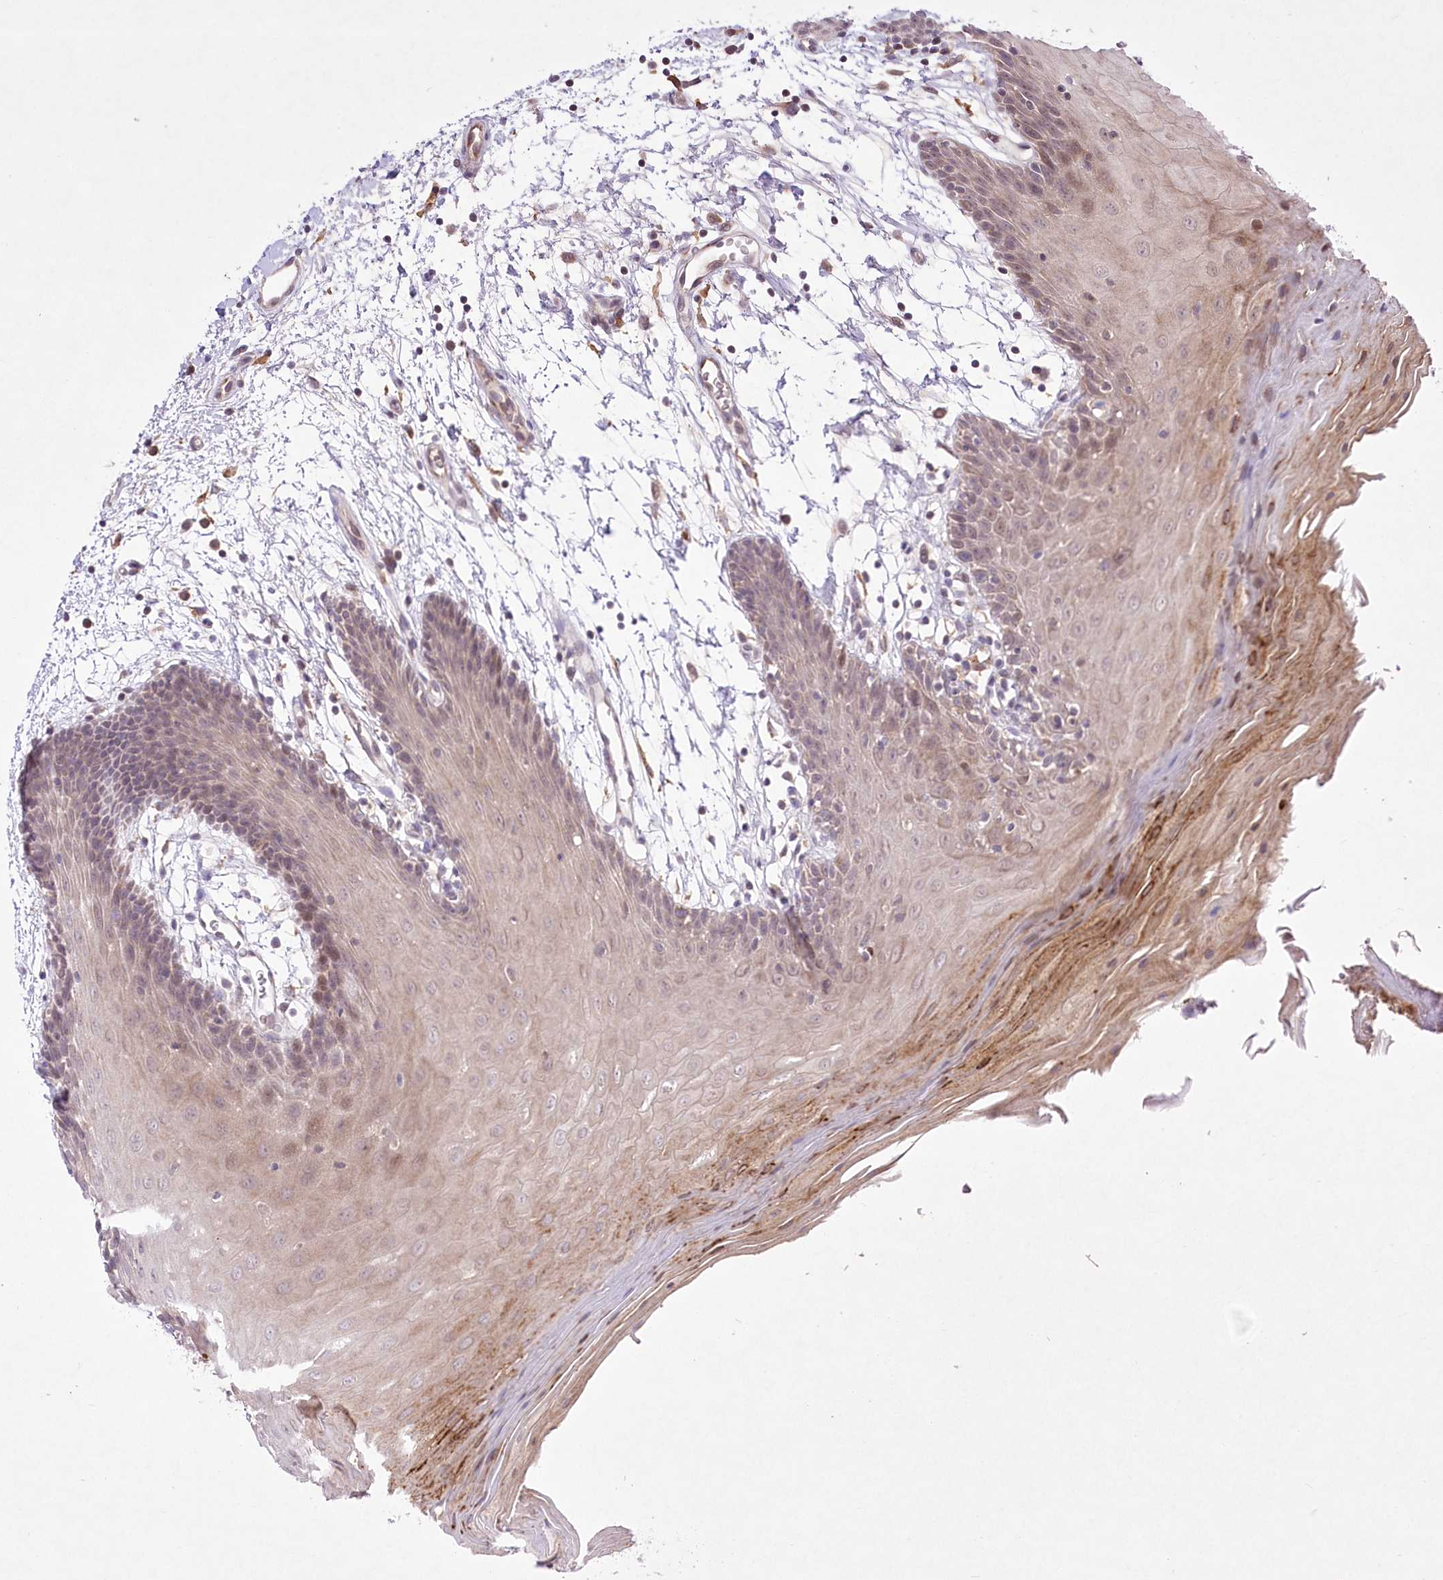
{"staining": {"intensity": "weak", "quantity": "25%-75%", "location": "cytoplasmic/membranous,nuclear"}, "tissue": "oral mucosa", "cell_type": "Squamous epithelial cells", "image_type": "normal", "snomed": [{"axis": "morphology", "description": "Normal tissue, NOS"}, {"axis": "topography", "description": "Skeletal muscle"}, {"axis": "topography", "description": "Oral tissue"}, {"axis": "topography", "description": "Salivary gland"}, {"axis": "topography", "description": "Peripheral nerve tissue"}], "caption": "A histopathology image of human oral mucosa stained for a protein shows weak cytoplasmic/membranous,nuclear brown staining in squamous epithelial cells. The staining was performed using DAB (3,3'-diaminobenzidine) to visualize the protein expression in brown, while the nuclei were stained in blue with hematoxylin (Magnification: 20x).", "gene": "HELT", "patient": {"sex": "male", "age": 54}}